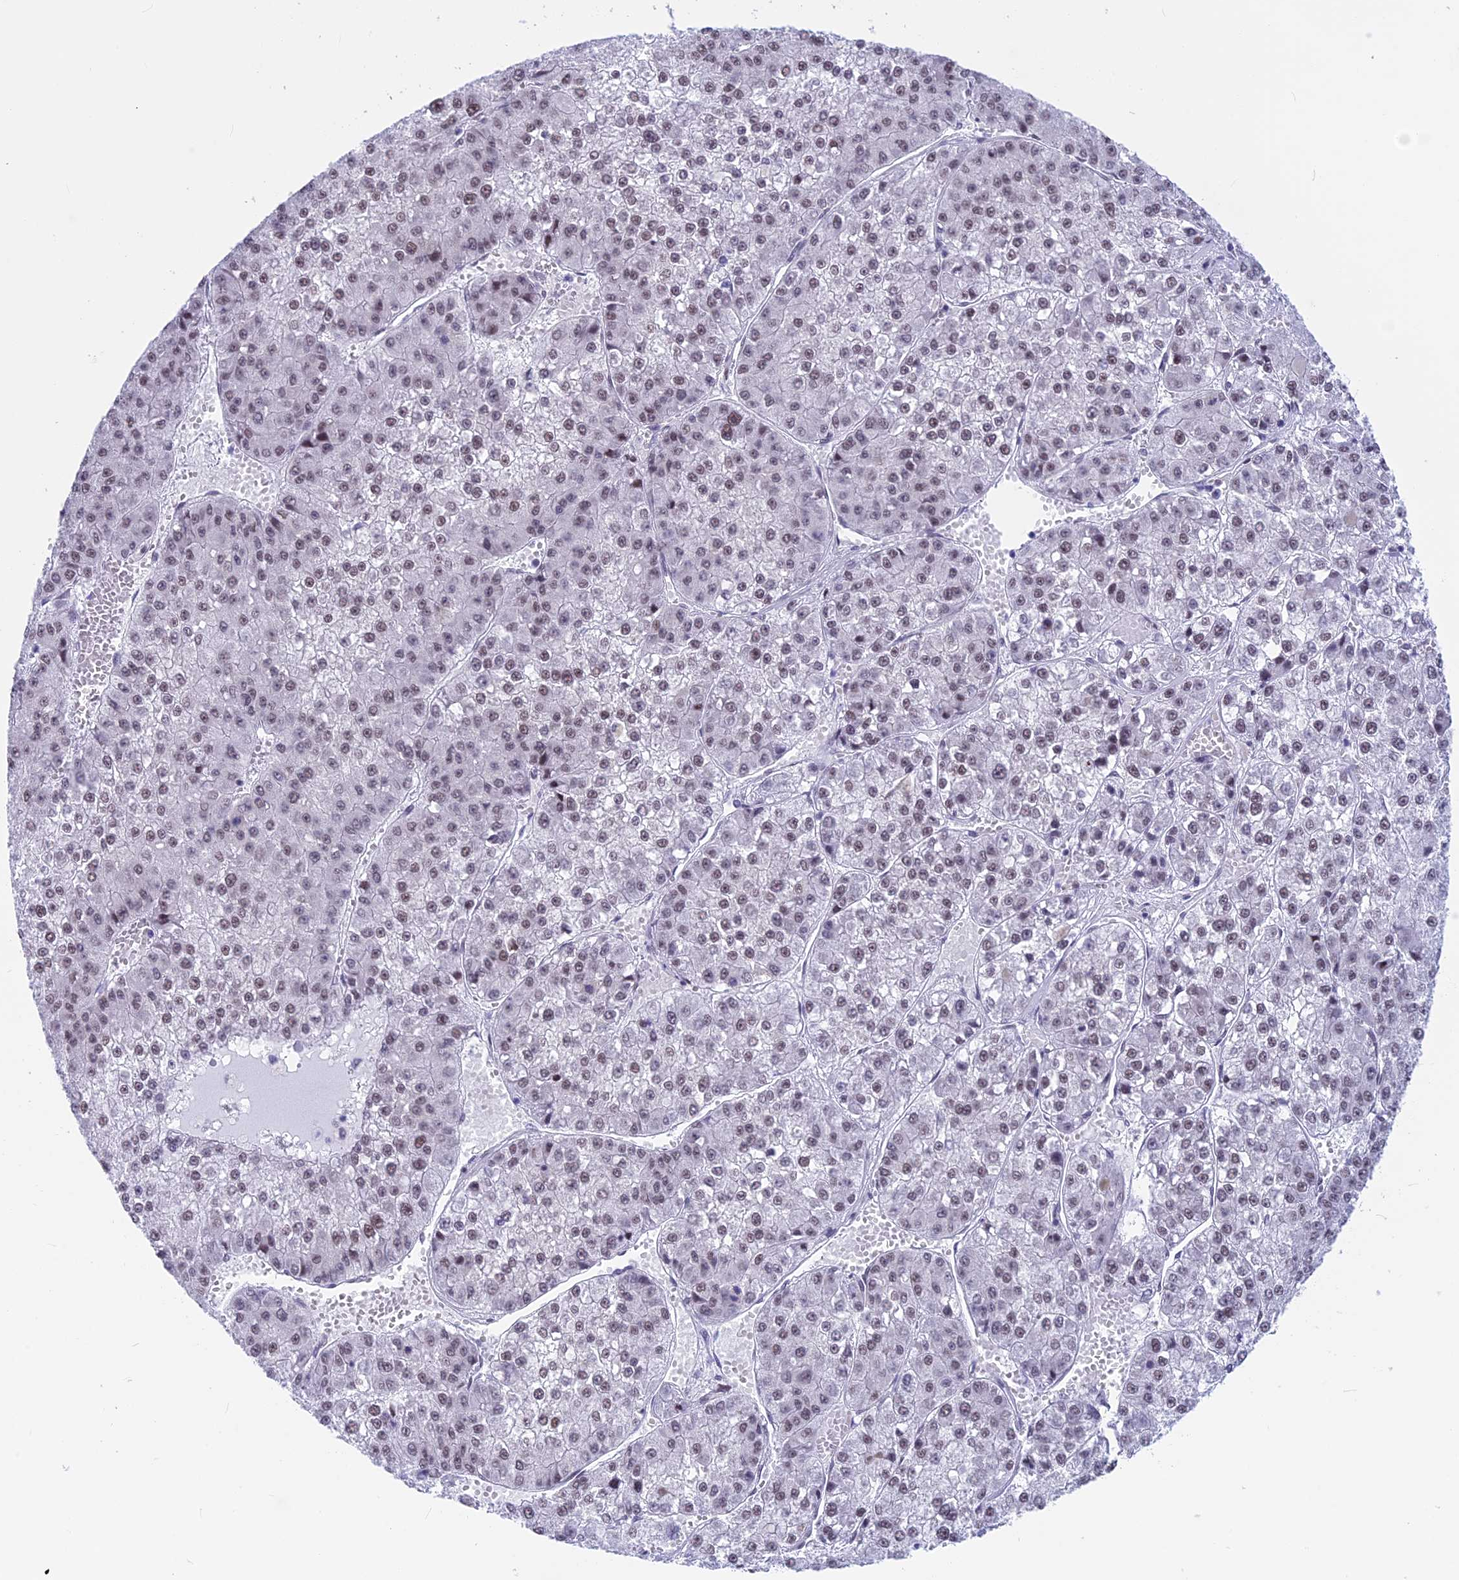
{"staining": {"intensity": "weak", "quantity": "25%-75%", "location": "nuclear"}, "tissue": "liver cancer", "cell_type": "Tumor cells", "image_type": "cancer", "snomed": [{"axis": "morphology", "description": "Carcinoma, Hepatocellular, NOS"}, {"axis": "topography", "description": "Liver"}], "caption": "The photomicrograph shows staining of liver cancer, revealing weak nuclear protein staining (brown color) within tumor cells.", "gene": "SRSF5", "patient": {"sex": "female", "age": 73}}